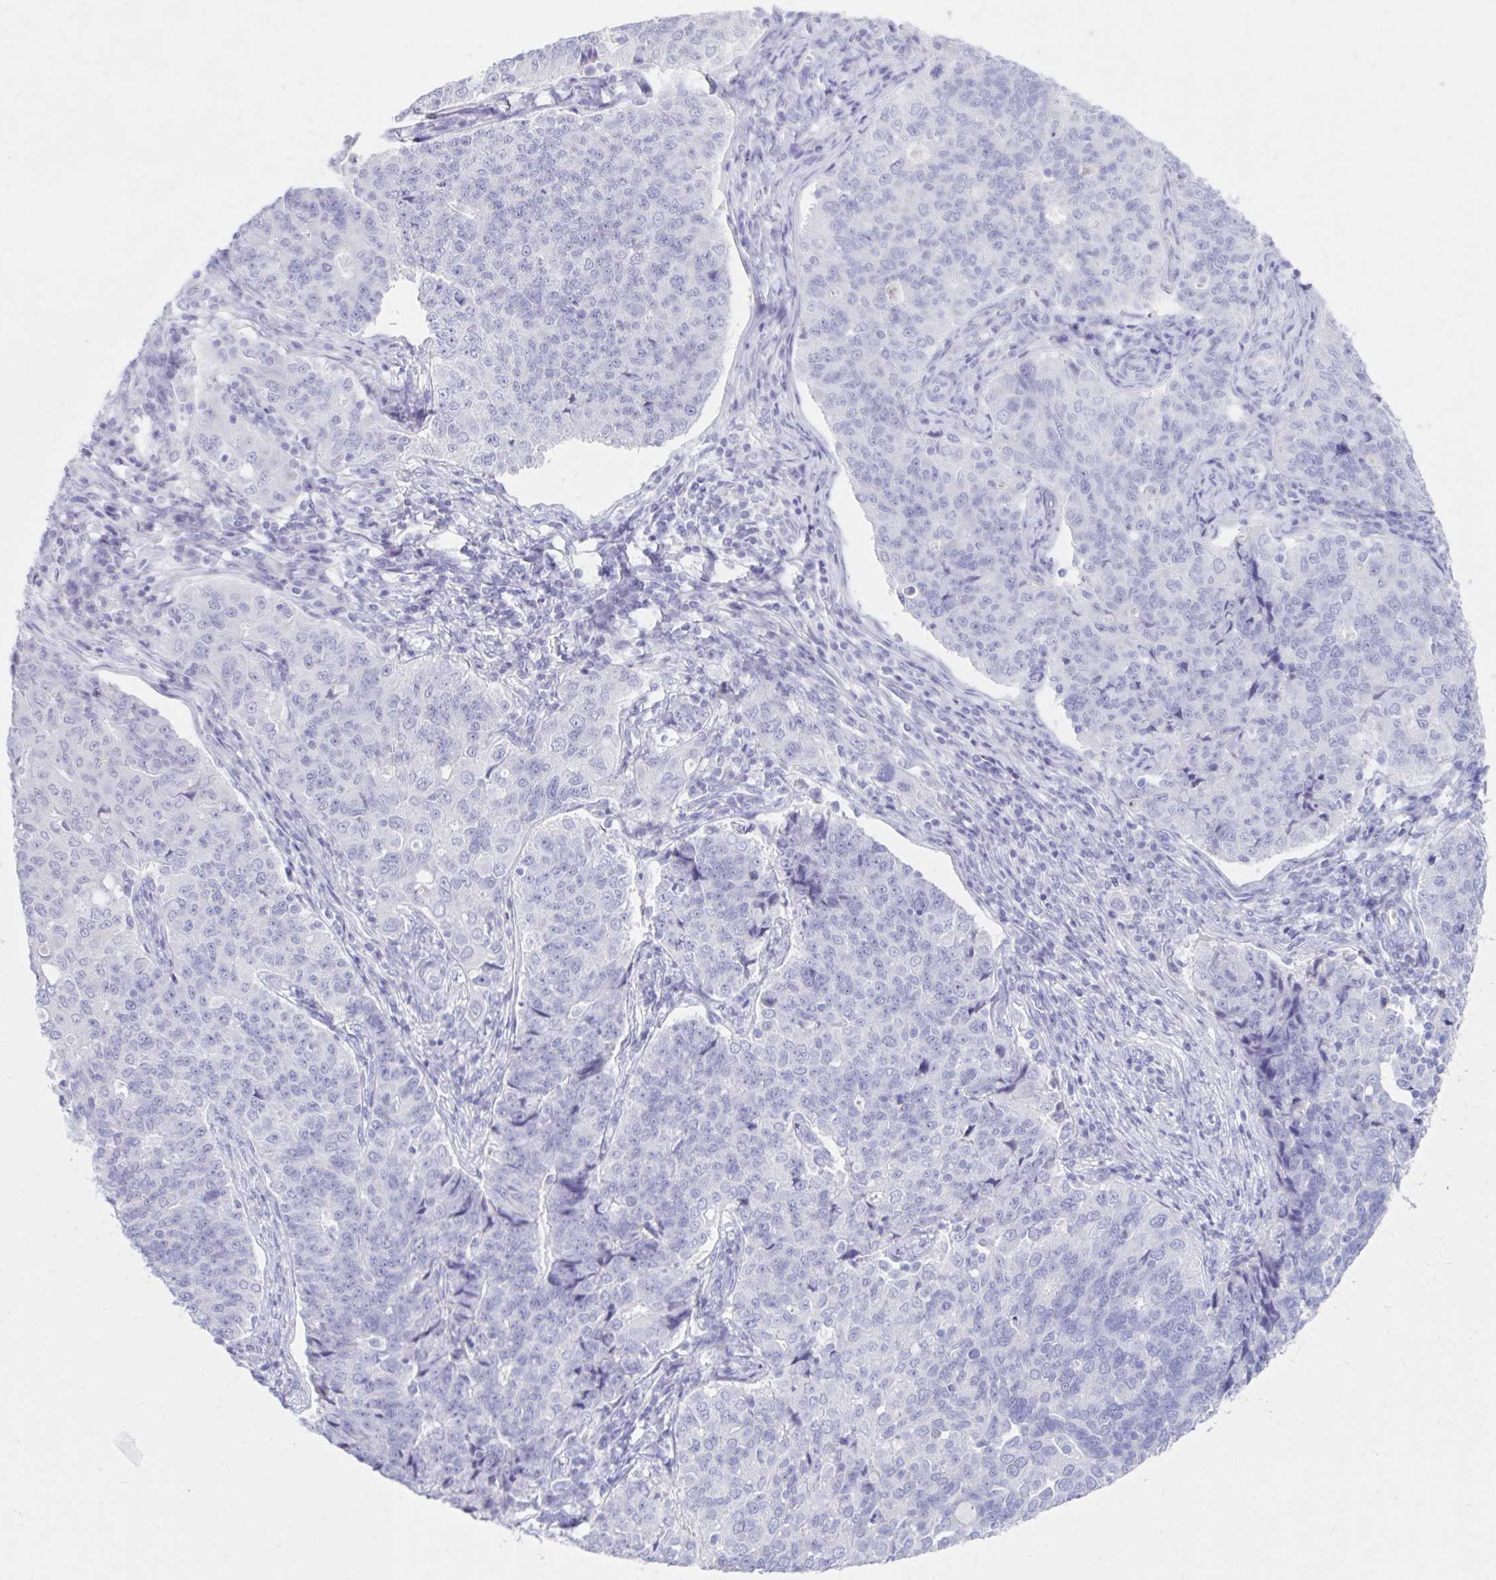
{"staining": {"intensity": "negative", "quantity": "none", "location": "none"}, "tissue": "endometrial cancer", "cell_type": "Tumor cells", "image_type": "cancer", "snomed": [{"axis": "morphology", "description": "Adenocarcinoma, NOS"}, {"axis": "topography", "description": "Endometrium"}], "caption": "Tumor cells are negative for brown protein staining in endometrial adenocarcinoma. The staining was performed using DAB to visualize the protein expression in brown, while the nuclei were stained in blue with hematoxylin (Magnification: 20x).", "gene": "DPEP3", "patient": {"sex": "female", "age": 43}}